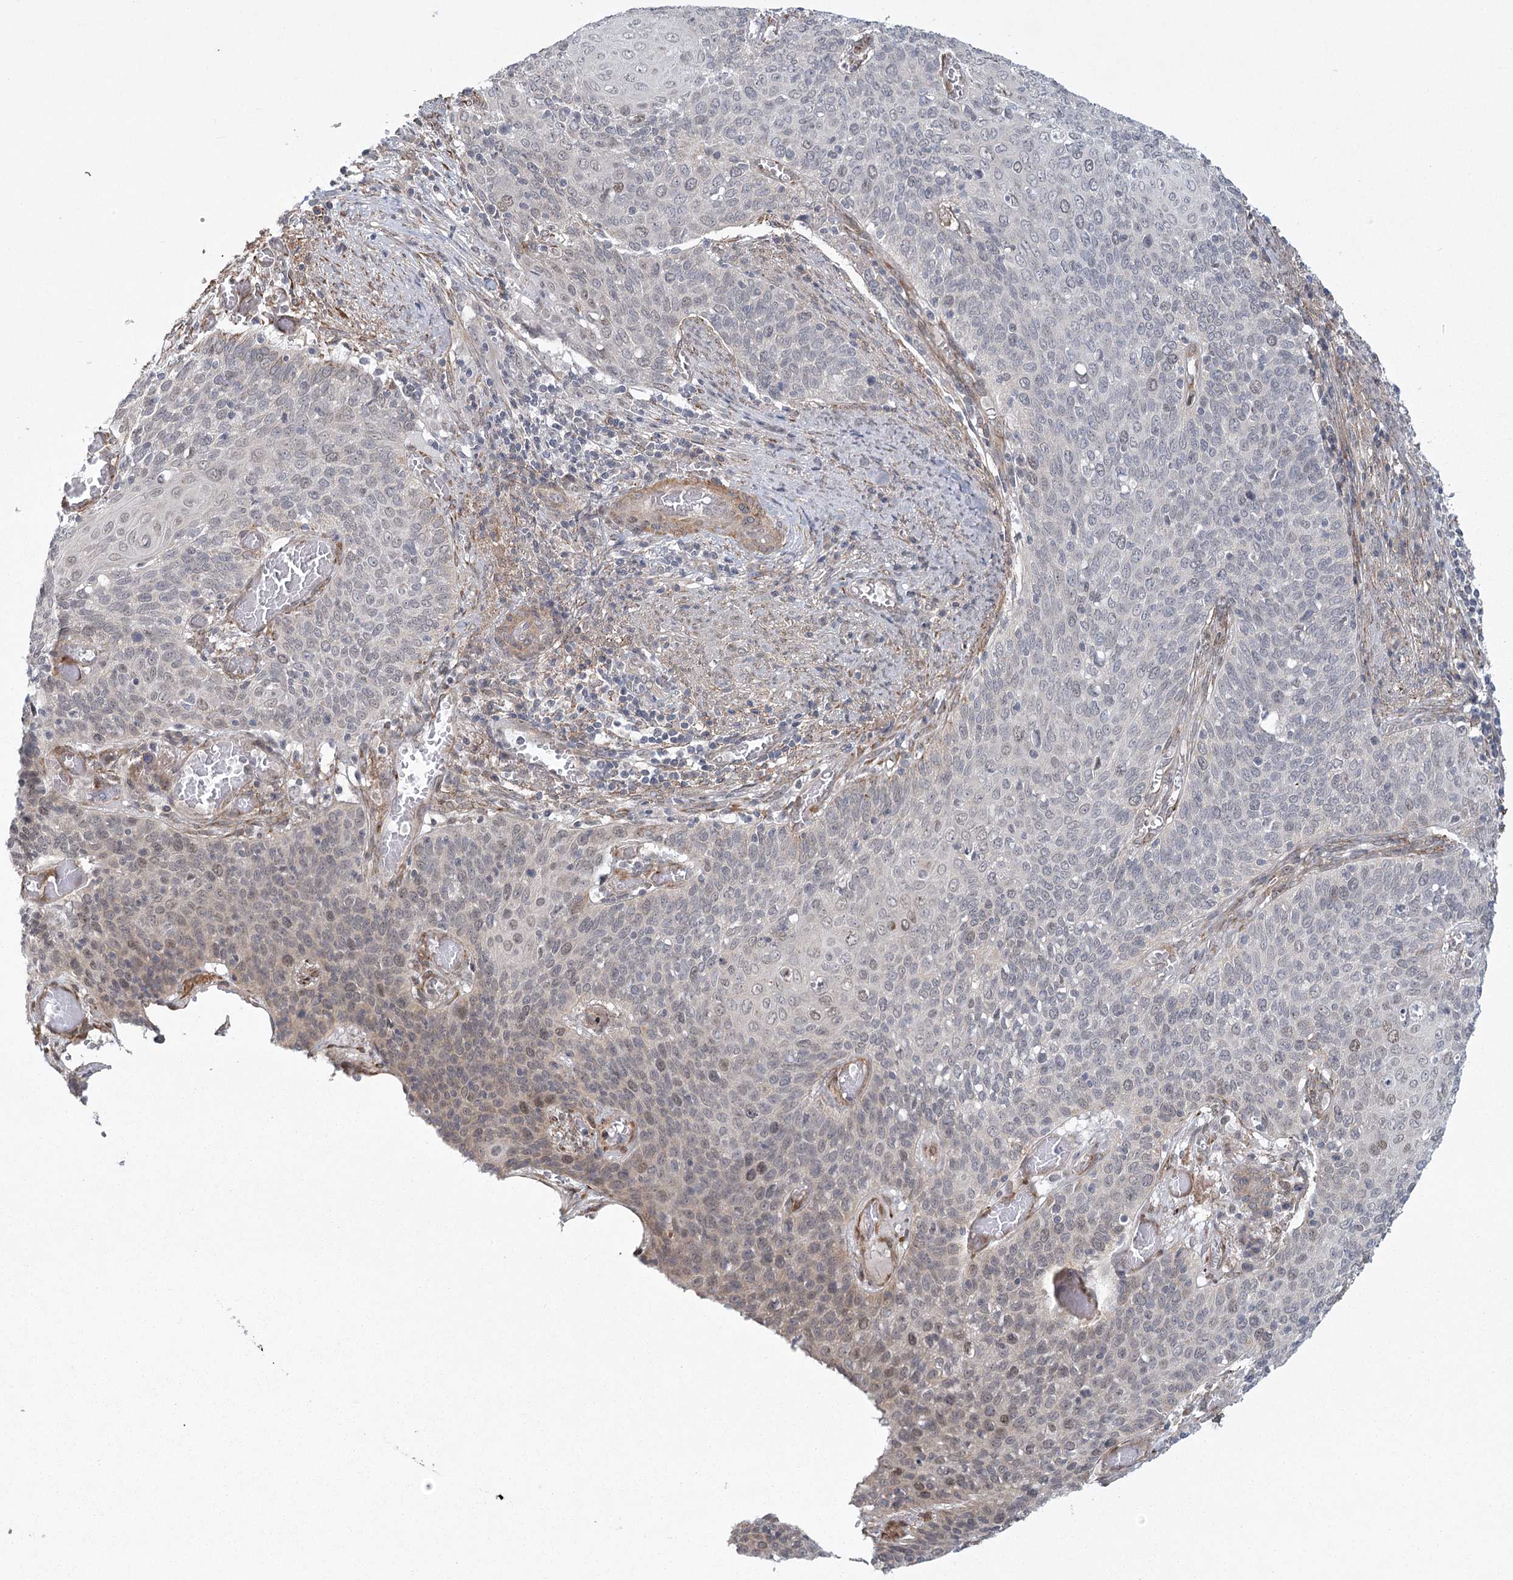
{"staining": {"intensity": "negative", "quantity": "none", "location": "none"}, "tissue": "cervical cancer", "cell_type": "Tumor cells", "image_type": "cancer", "snomed": [{"axis": "morphology", "description": "Squamous cell carcinoma, NOS"}, {"axis": "topography", "description": "Cervix"}], "caption": "Protein analysis of squamous cell carcinoma (cervical) shows no significant expression in tumor cells. (DAB immunohistochemistry (IHC) visualized using brightfield microscopy, high magnification).", "gene": "MED28", "patient": {"sex": "female", "age": 39}}